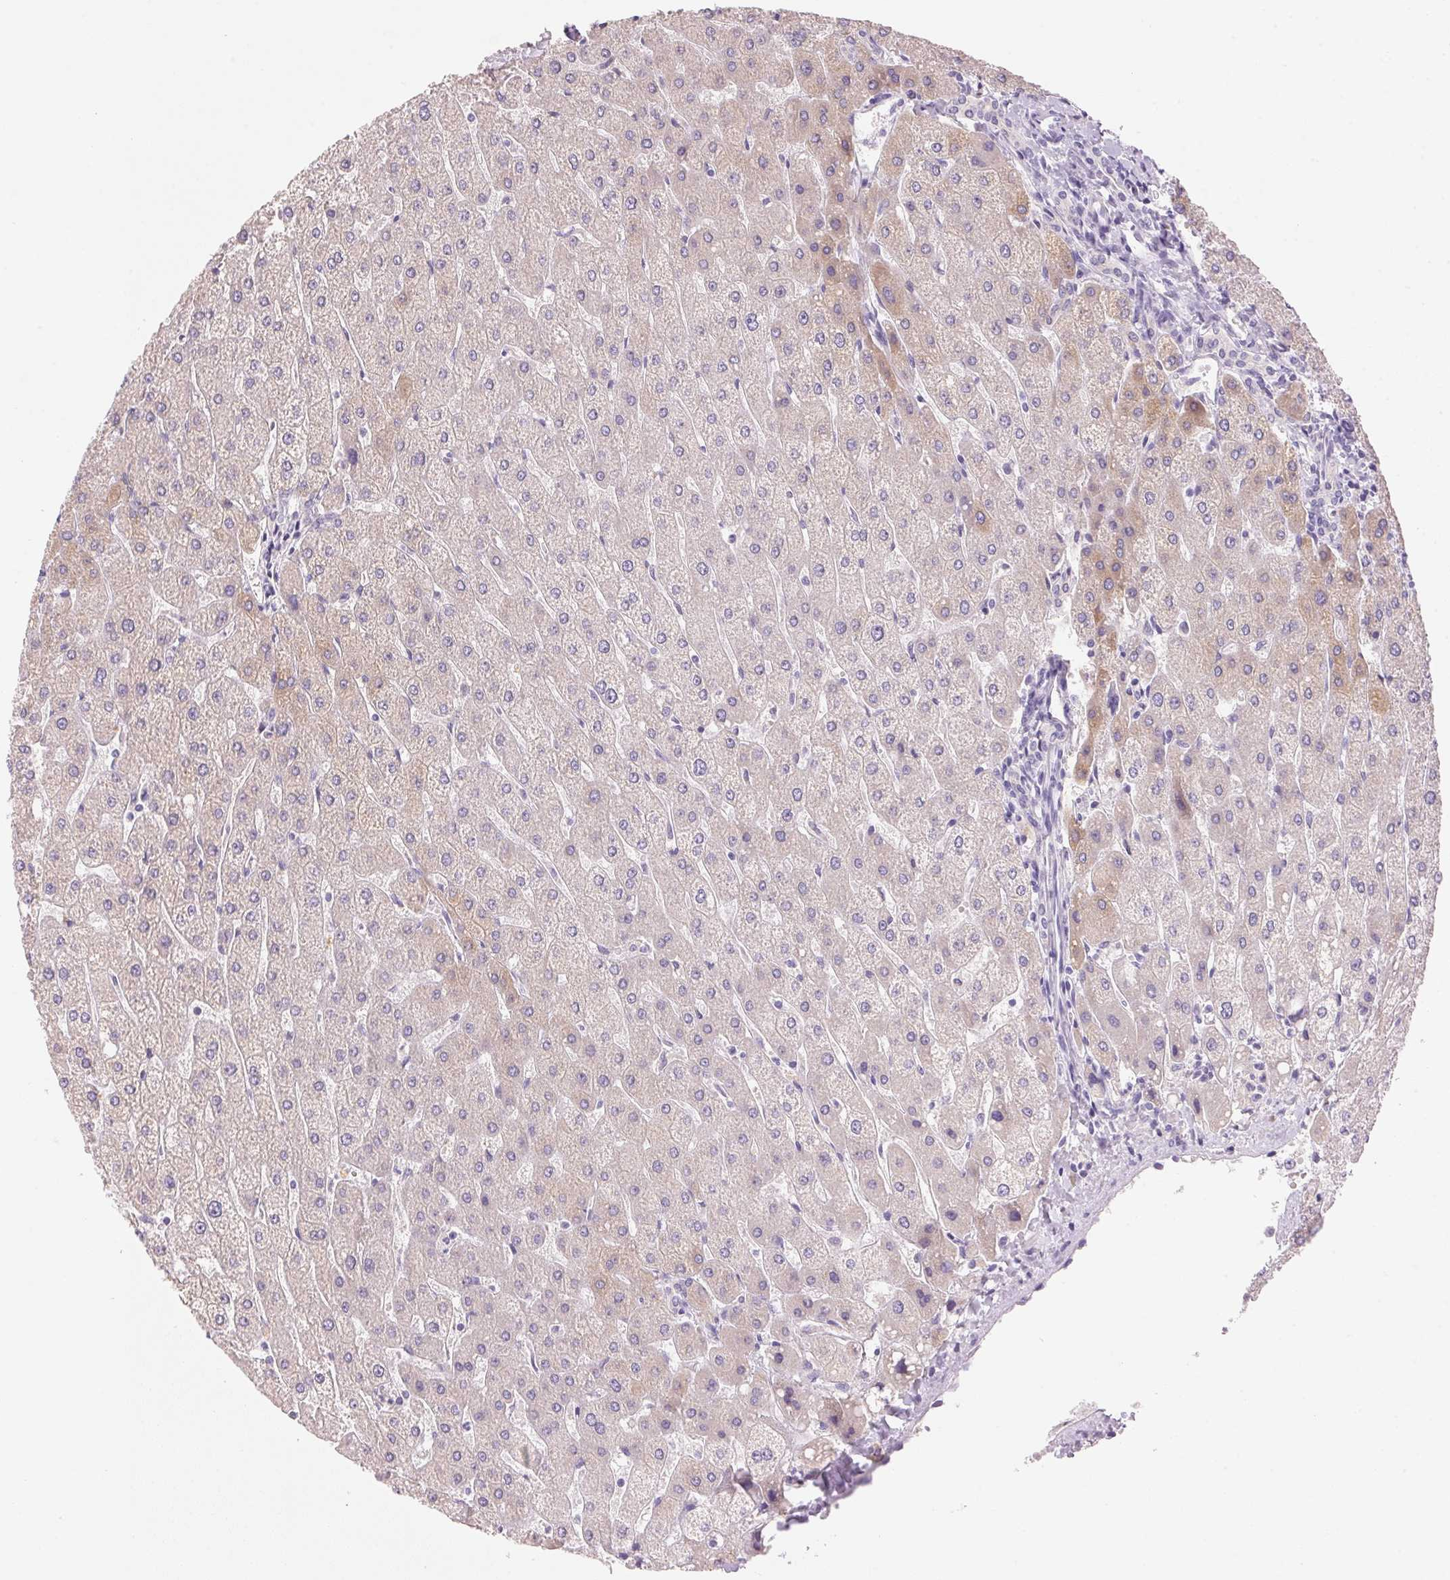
{"staining": {"intensity": "negative", "quantity": "none", "location": "none"}, "tissue": "liver", "cell_type": "Cholangiocytes", "image_type": "normal", "snomed": [{"axis": "morphology", "description": "Normal tissue, NOS"}, {"axis": "topography", "description": "Liver"}], "caption": "Cholangiocytes show no significant protein positivity in benign liver. The staining was performed using DAB (3,3'-diaminobenzidine) to visualize the protein expression in brown, while the nuclei were stained in blue with hematoxylin (Magnification: 20x).", "gene": "HSD17B2", "patient": {"sex": "male", "age": 67}}